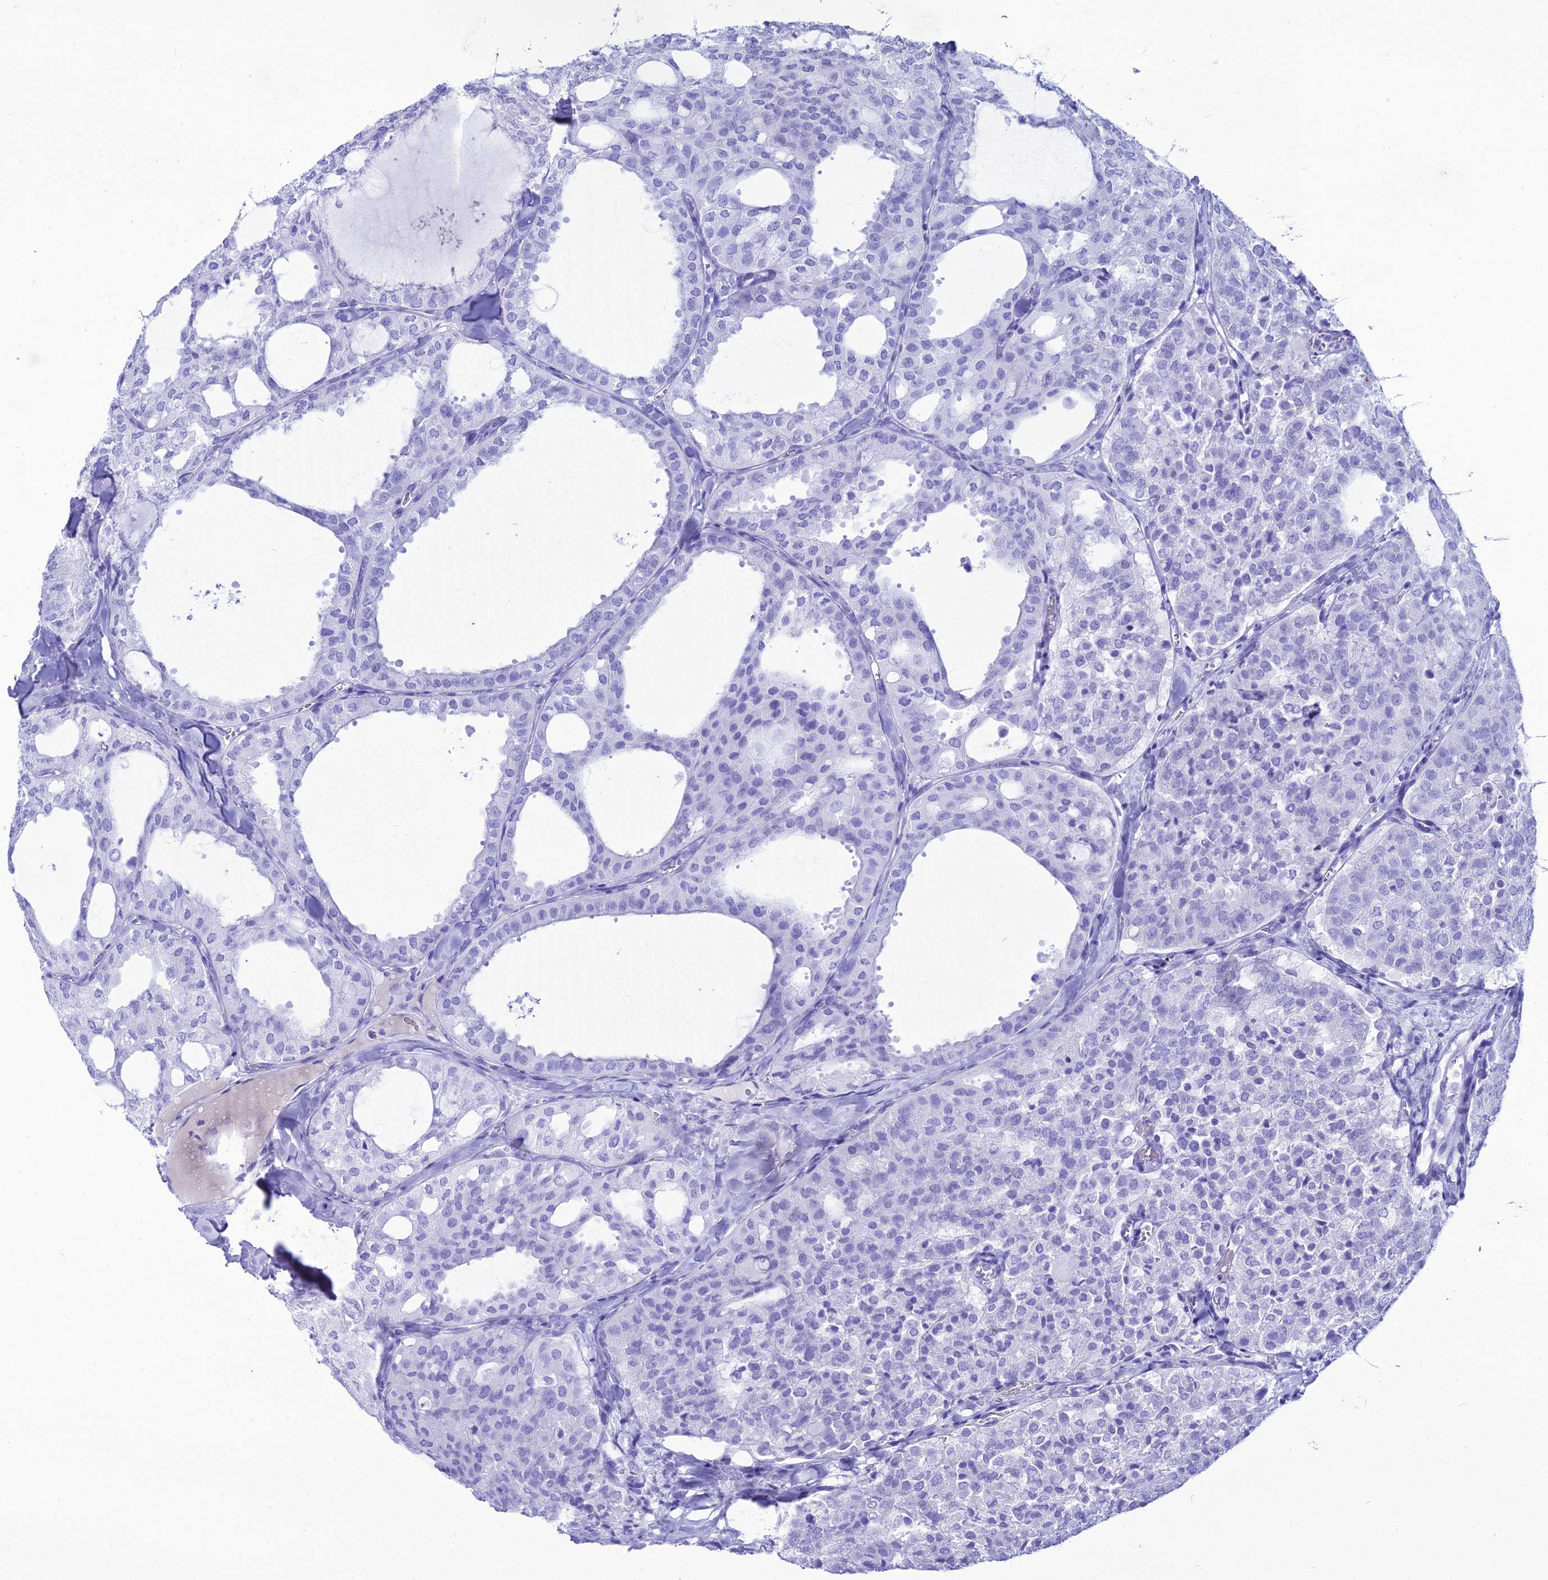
{"staining": {"intensity": "negative", "quantity": "none", "location": "none"}, "tissue": "thyroid cancer", "cell_type": "Tumor cells", "image_type": "cancer", "snomed": [{"axis": "morphology", "description": "Follicular adenoma carcinoma, NOS"}, {"axis": "topography", "description": "Thyroid gland"}], "caption": "IHC of thyroid cancer exhibits no expression in tumor cells. The staining is performed using DAB (3,3'-diaminobenzidine) brown chromogen with nuclei counter-stained in using hematoxylin.", "gene": "PNMA5", "patient": {"sex": "male", "age": 75}}